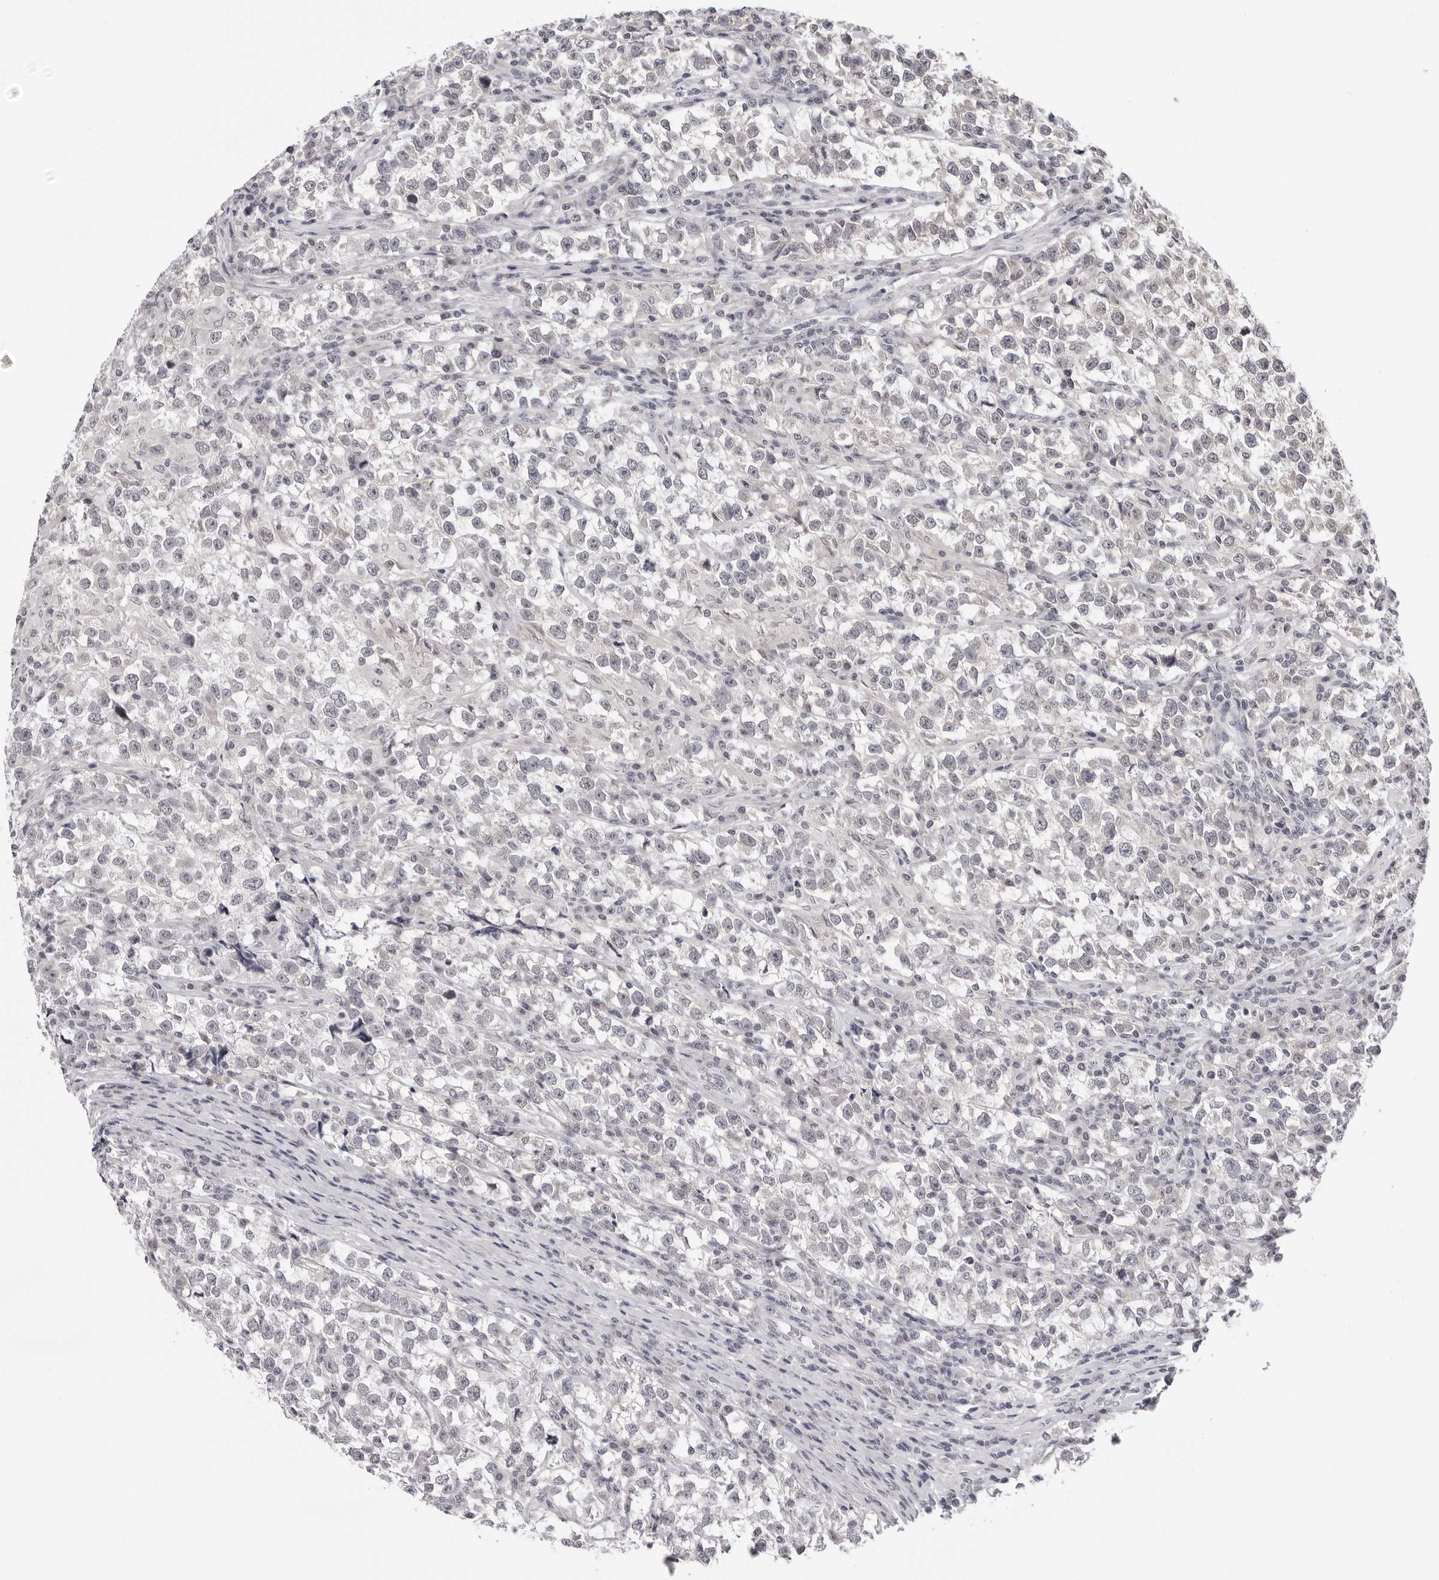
{"staining": {"intensity": "negative", "quantity": "none", "location": "none"}, "tissue": "testis cancer", "cell_type": "Tumor cells", "image_type": "cancer", "snomed": [{"axis": "morphology", "description": "Normal tissue, NOS"}, {"axis": "morphology", "description": "Seminoma, NOS"}, {"axis": "topography", "description": "Testis"}], "caption": "High power microscopy histopathology image of an immunohistochemistry photomicrograph of testis cancer (seminoma), revealing no significant staining in tumor cells.", "gene": "PRUNE1", "patient": {"sex": "male", "age": 43}}